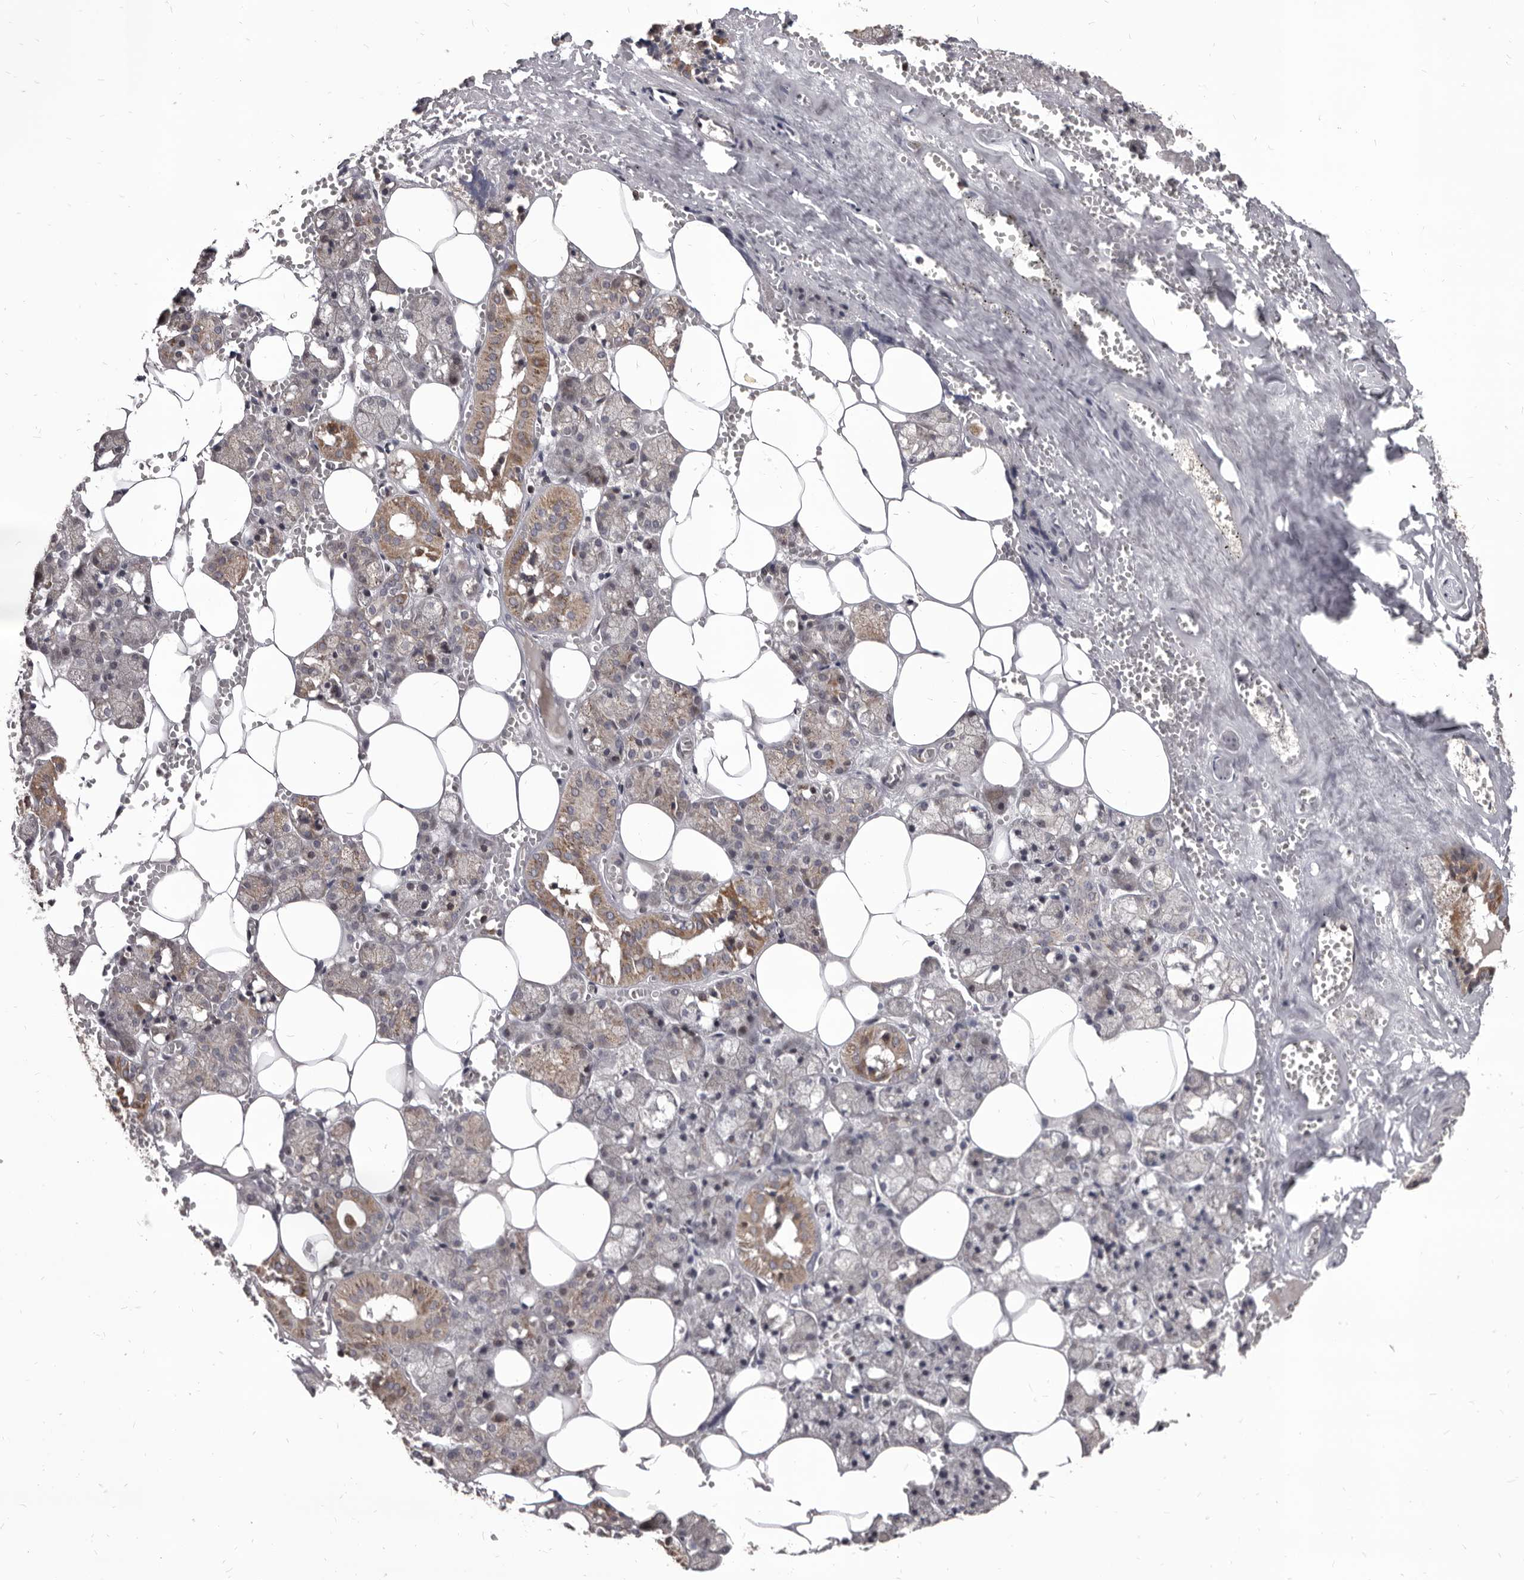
{"staining": {"intensity": "moderate", "quantity": "25%-75%", "location": "cytoplasmic/membranous"}, "tissue": "salivary gland", "cell_type": "Glandular cells", "image_type": "normal", "snomed": [{"axis": "morphology", "description": "Normal tissue, NOS"}, {"axis": "topography", "description": "Salivary gland"}], "caption": "Immunohistochemical staining of unremarkable human salivary gland displays medium levels of moderate cytoplasmic/membranous staining in approximately 25%-75% of glandular cells. (Brightfield microscopy of DAB IHC at high magnification).", "gene": "MAP3K14", "patient": {"sex": "male", "age": 62}}